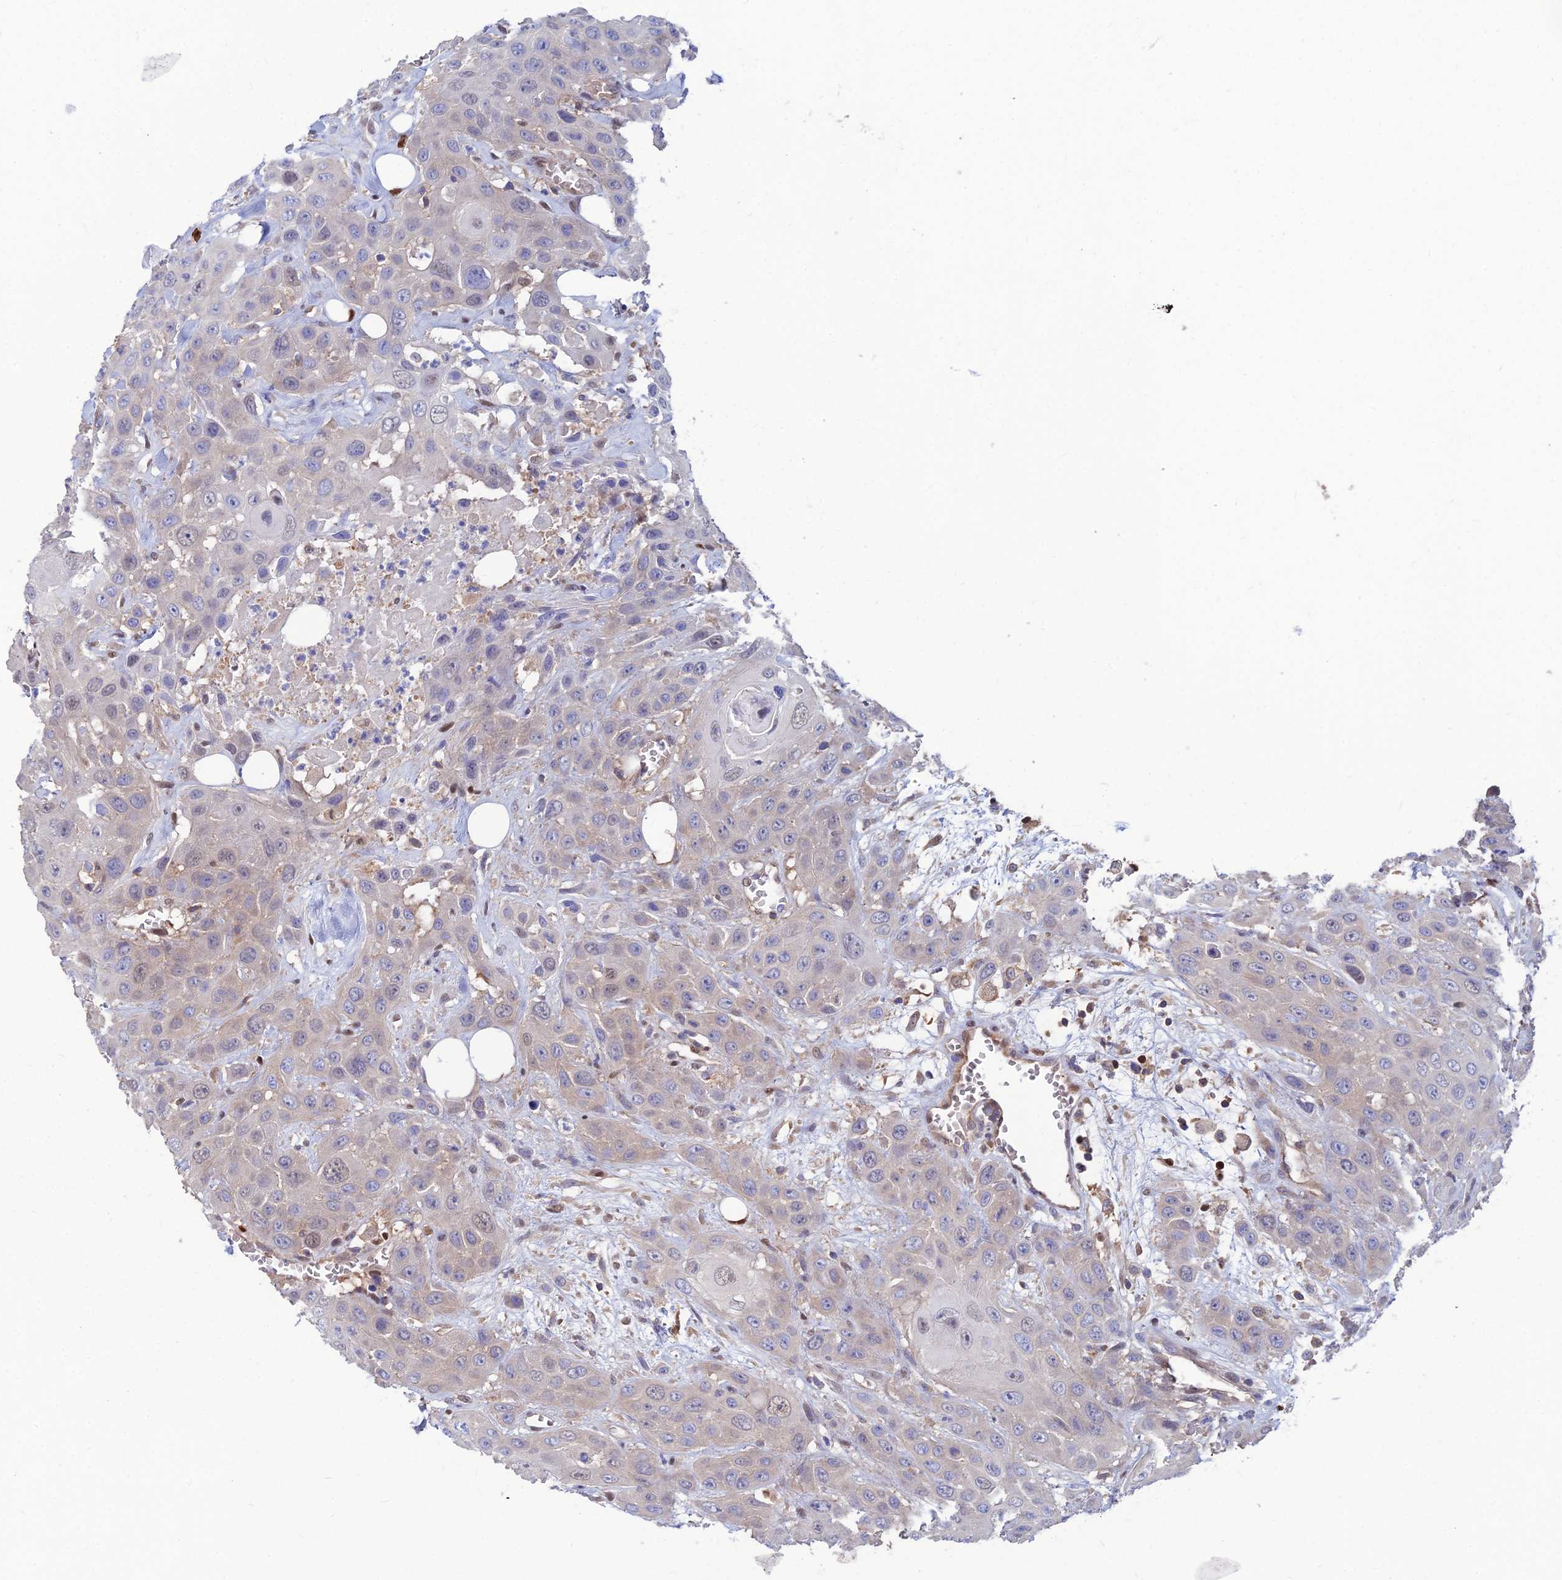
{"staining": {"intensity": "negative", "quantity": "none", "location": "none"}, "tissue": "head and neck cancer", "cell_type": "Tumor cells", "image_type": "cancer", "snomed": [{"axis": "morphology", "description": "Squamous cell carcinoma, NOS"}, {"axis": "topography", "description": "Head-Neck"}], "caption": "An immunohistochemistry (IHC) image of head and neck cancer is shown. There is no staining in tumor cells of head and neck cancer. (Brightfield microscopy of DAB (3,3'-diaminobenzidine) immunohistochemistry at high magnification).", "gene": "DNPEP", "patient": {"sex": "male", "age": 81}}